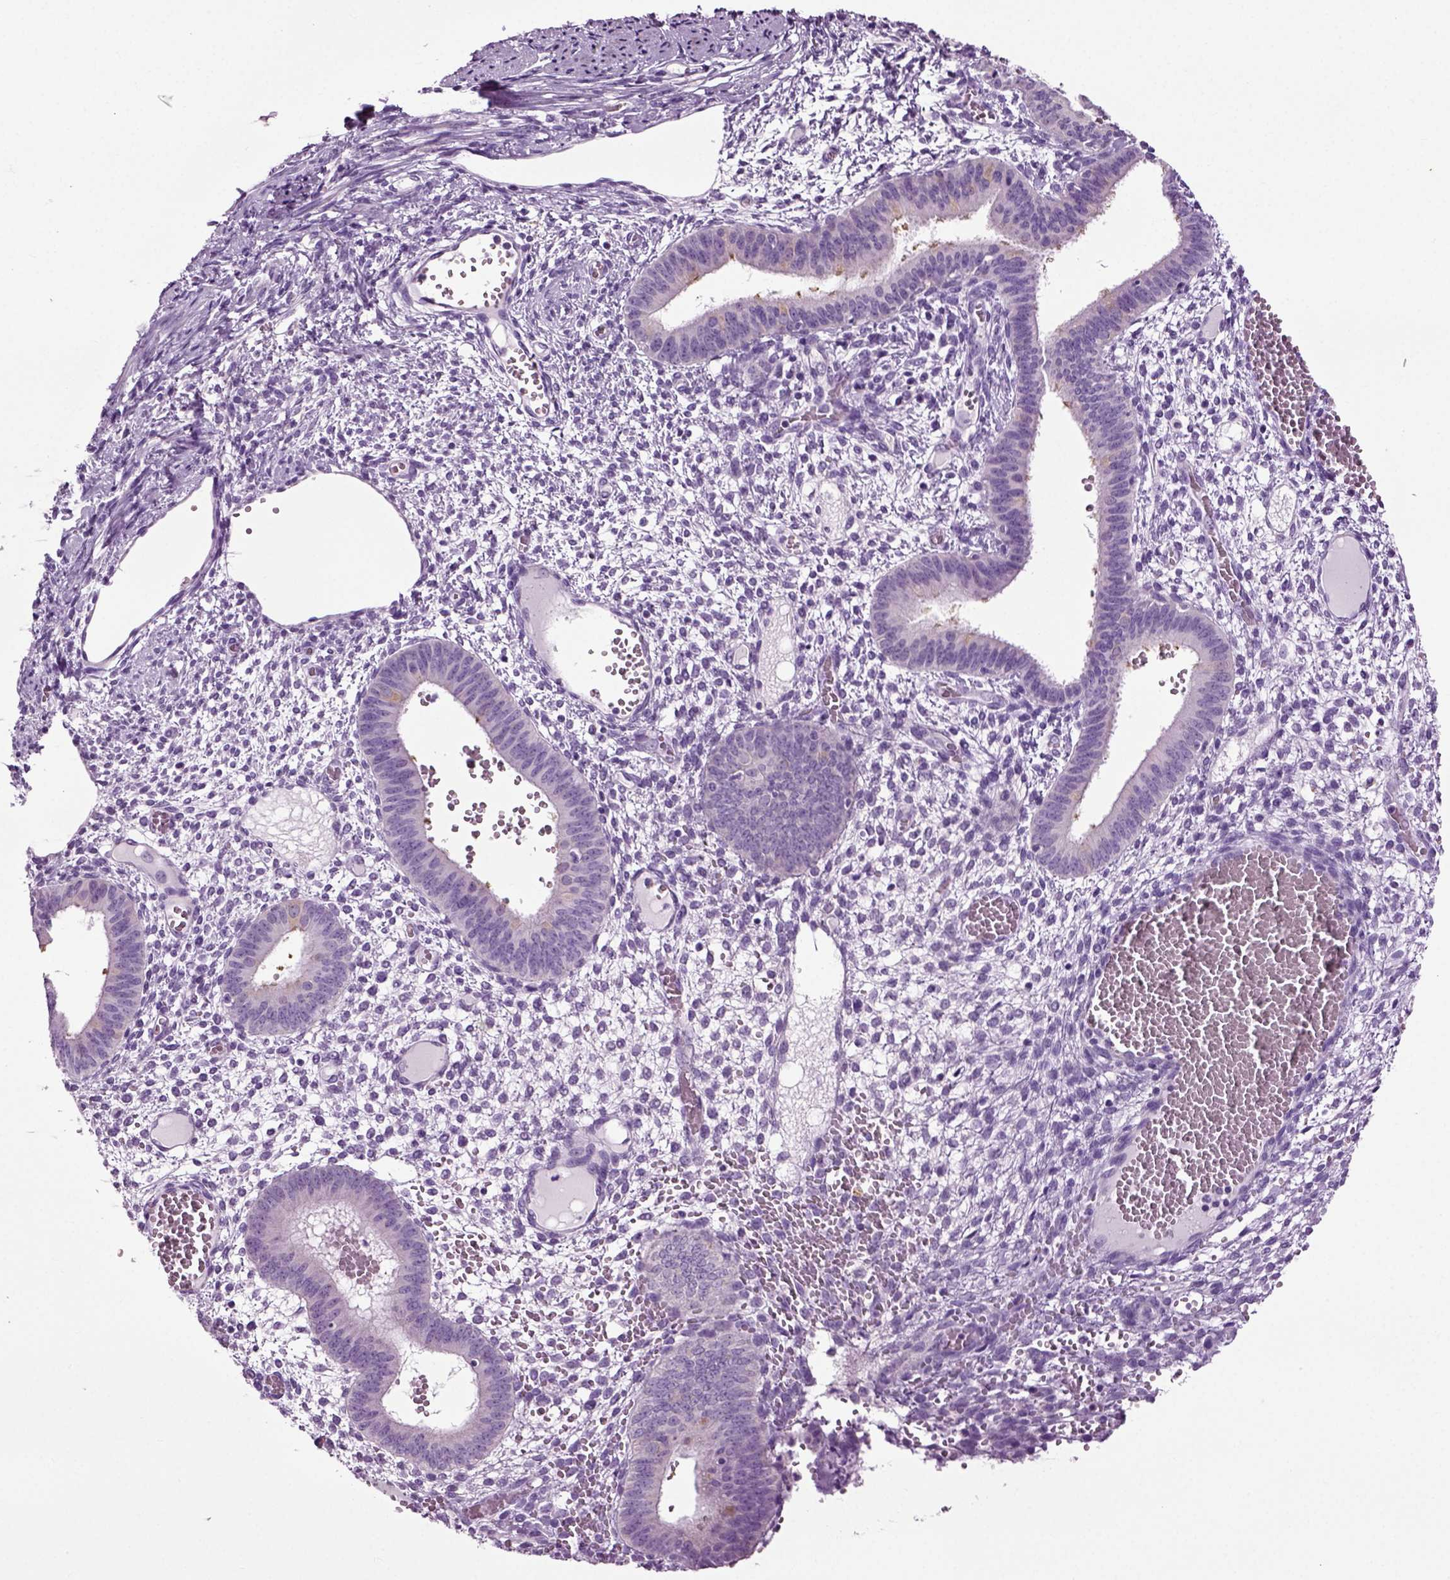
{"staining": {"intensity": "negative", "quantity": "none", "location": "none"}, "tissue": "endometrium", "cell_type": "Cells in endometrial stroma", "image_type": "normal", "snomed": [{"axis": "morphology", "description": "Normal tissue, NOS"}, {"axis": "topography", "description": "Endometrium"}], "caption": "DAB immunohistochemical staining of normal human endometrium exhibits no significant positivity in cells in endometrial stroma. (IHC, brightfield microscopy, high magnification).", "gene": "DNAH10", "patient": {"sex": "female", "age": 42}}